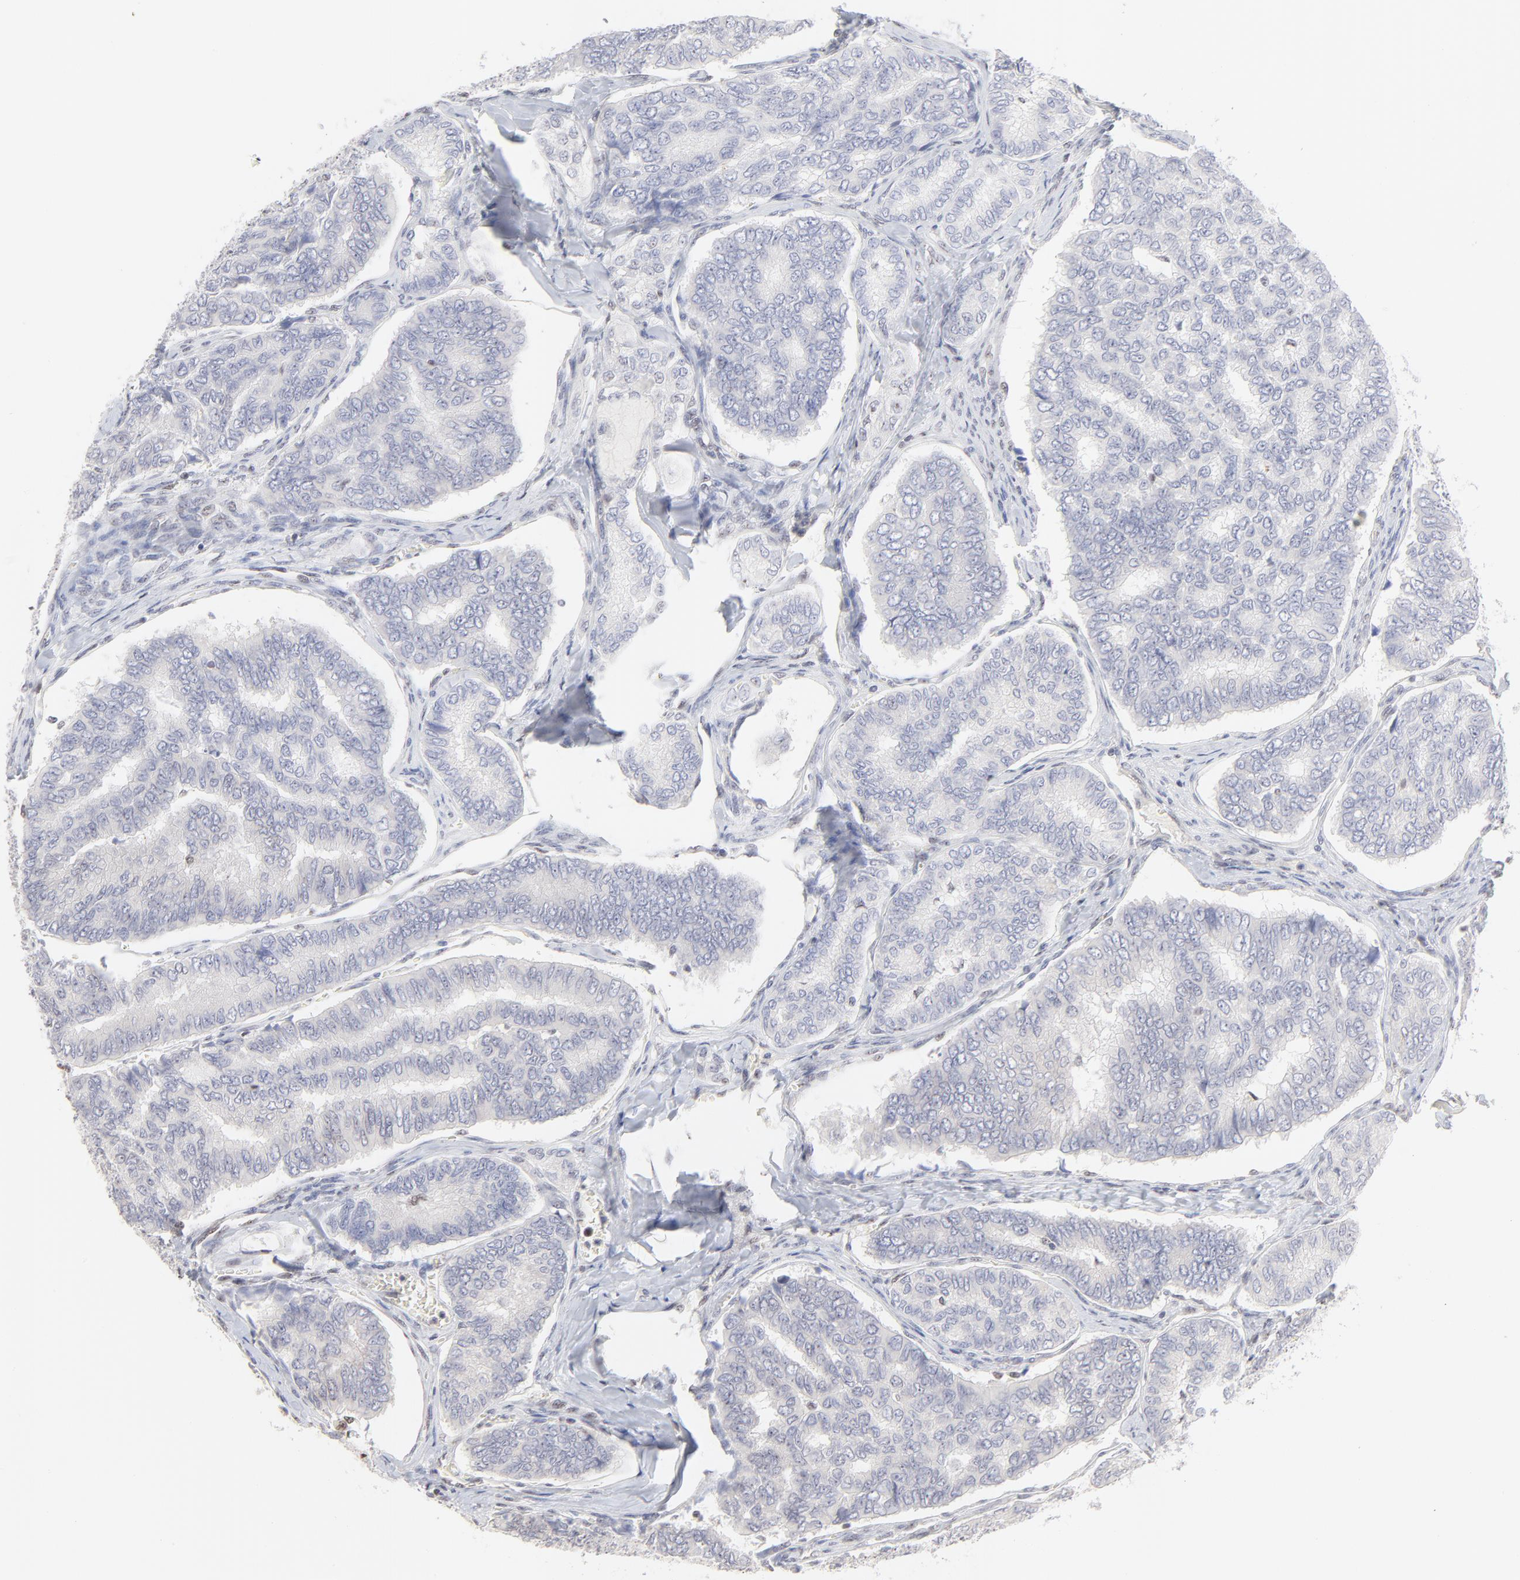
{"staining": {"intensity": "negative", "quantity": "none", "location": "none"}, "tissue": "thyroid cancer", "cell_type": "Tumor cells", "image_type": "cancer", "snomed": [{"axis": "morphology", "description": "Papillary adenocarcinoma, NOS"}, {"axis": "topography", "description": "Thyroid gland"}], "caption": "The micrograph displays no staining of tumor cells in thyroid papillary adenocarcinoma.", "gene": "NFIL3", "patient": {"sex": "female", "age": 35}}